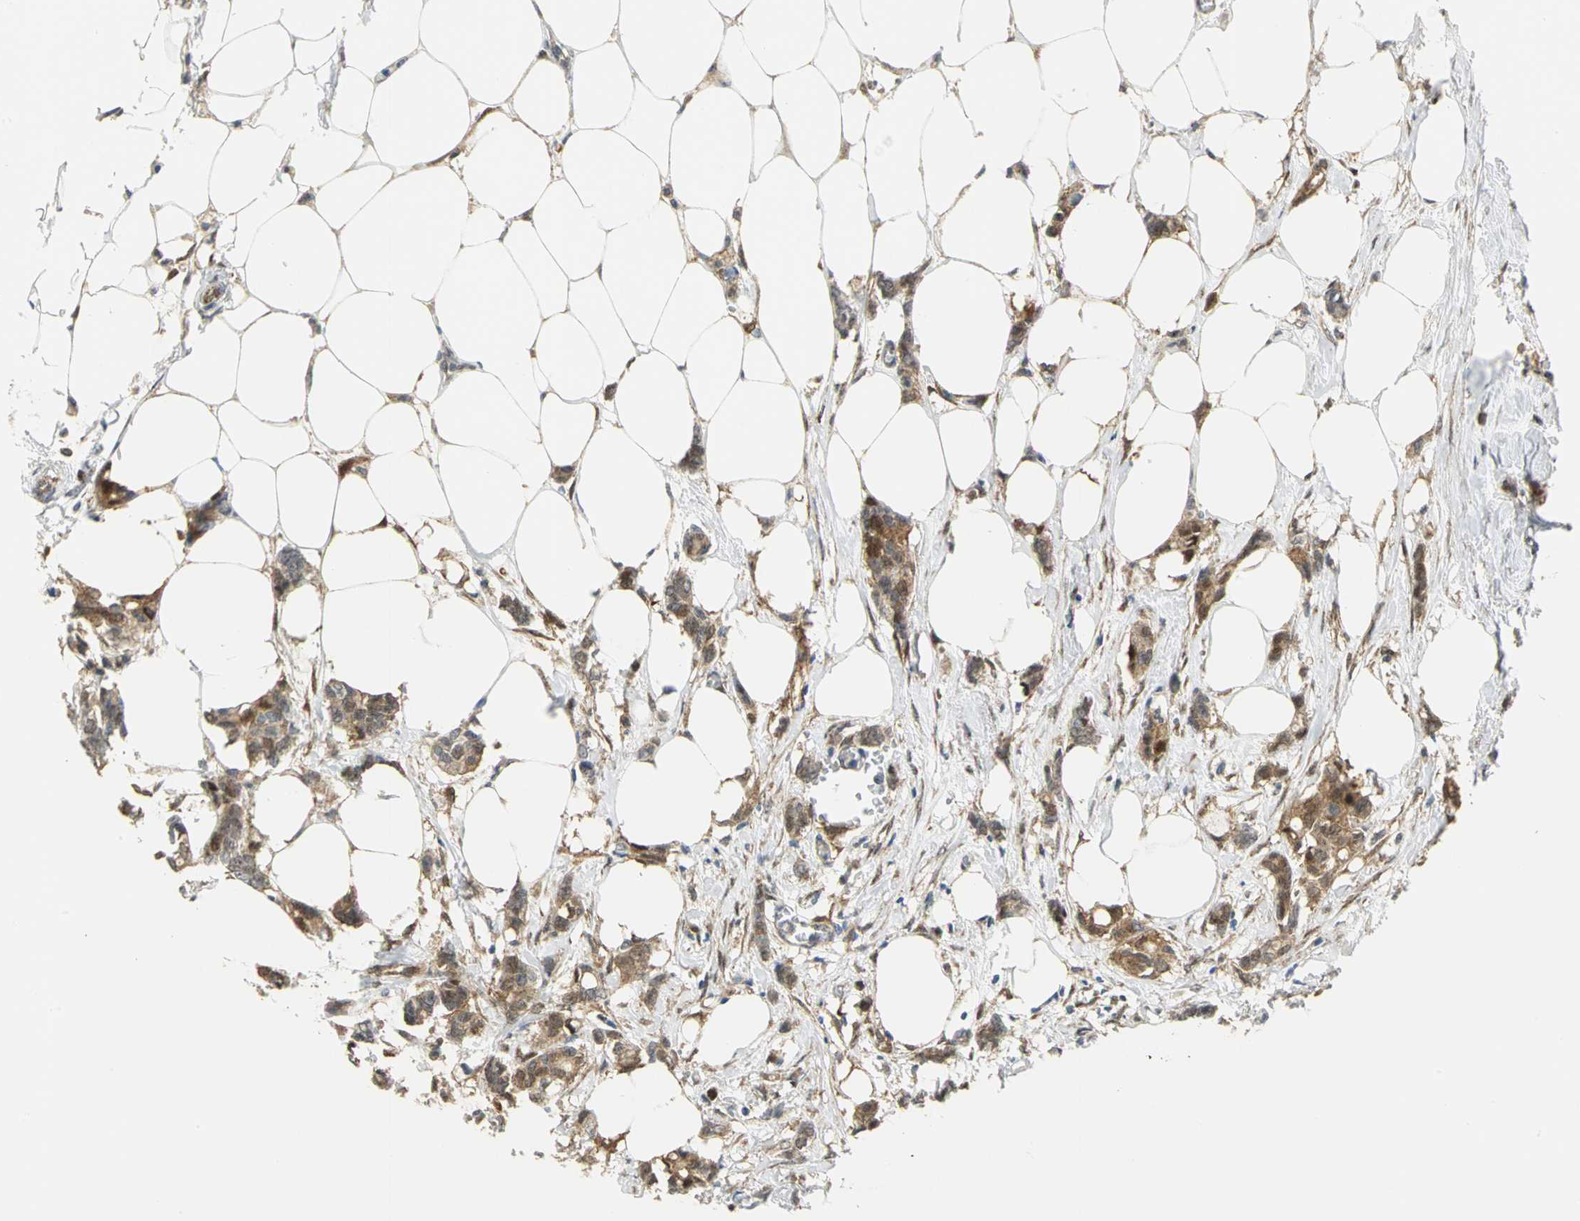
{"staining": {"intensity": "moderate", "quantity": ">75%", "location": "cytoplasmic/membranous"}, "tissue": "breast cancer", "cell_type": "Tumor cells", "image_type": "cancer", "snomed": [{"axis": "morphology", "description": "Duct carcinoma"}, {"axis": "topography", "description": "Breast"}], "caption": "The photomicrograph displays immunohistochemical staining of breast cancer. There is moderate cytoplasmic/membranous expression is appreciated in approximately >75% of tumor cells.", "gene": "PGM3", "patient": {"sex": "female", "age": 84}}